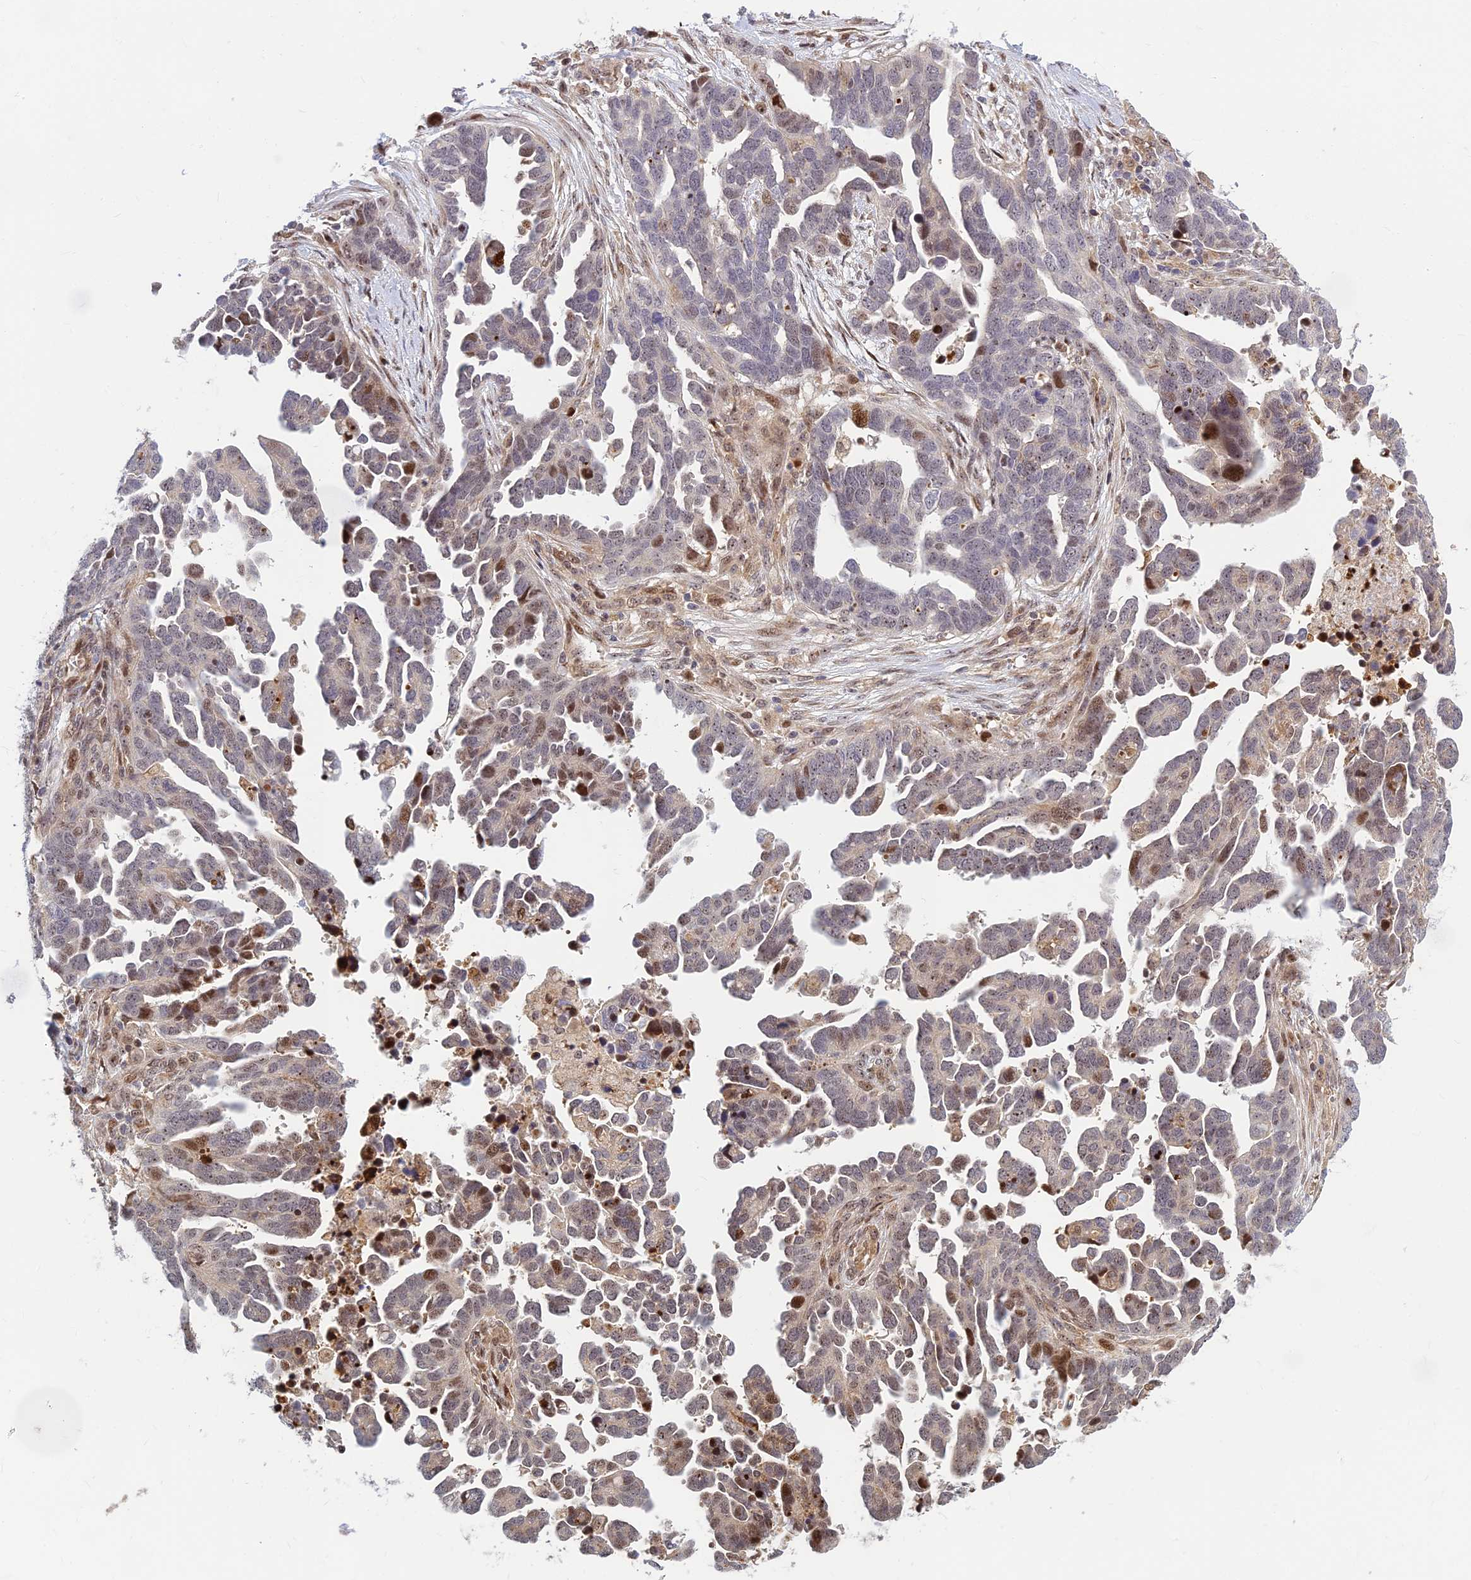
{"staining": {"intensity": "strong", "quantity": "<25%", "location": "nuclear"}, "tissue": "ovarian cancer", "cell_type": "Tumor cells", "image_type": "cancer", "snomed": [{"axis": "morphology", "description": "Cystadenocarcinoma, serous, NOS"}, {"axis": "topography", "description": "Ovary"}], "caption": "Ovarian cancer (serous cystadenocarcinoma) stained with a brown dye demonstrates strong nuclear positive expression in approximately <25% of tumor cells.", "gene": "UFSP2", "patient": {"sex": "female", "age": 54}}